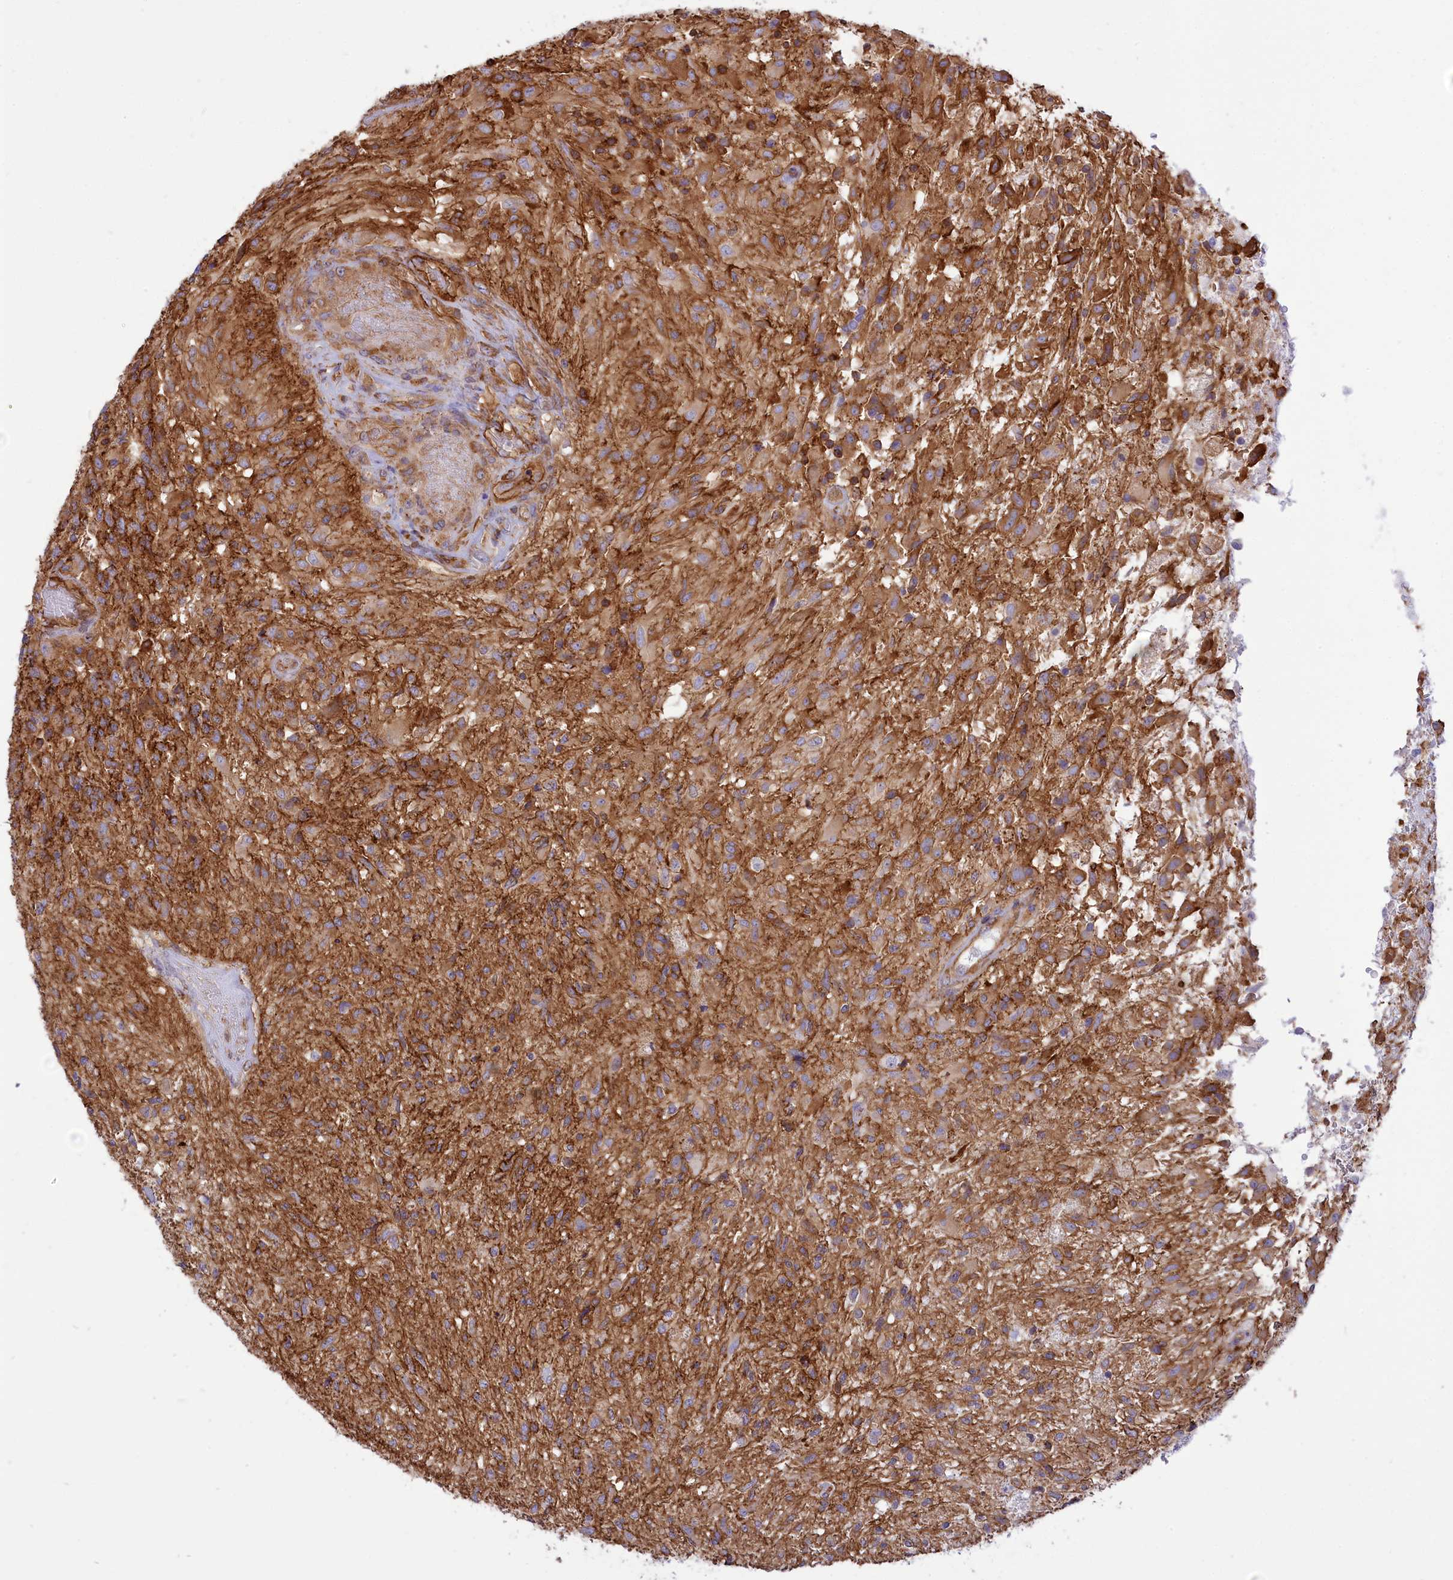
{"staining": {"intensity": "moderate", "quantity": "25%-75%", "location": "cytoplasmic/membranous"}, "tissue": "glioma", "cell_type": "Tumor cells", "image_type": "cancer", "snomed": [{"axis": "morphology", "description": "Glioma, malignant, High grade"}, {"axis": "topography", "description": "Brain"}], "caption": "The image demonstrates immunohistochemical staining of malignant glioma (high-grade). There is moderate cytoplasmic/membranous positivity is identified in about 25%-75% of tumor cells. (Brightfield microscopy of DAB IHC at high magnification).", "gene": "SEPTIN9", "patient": {"sex": "male", "age": 56}}